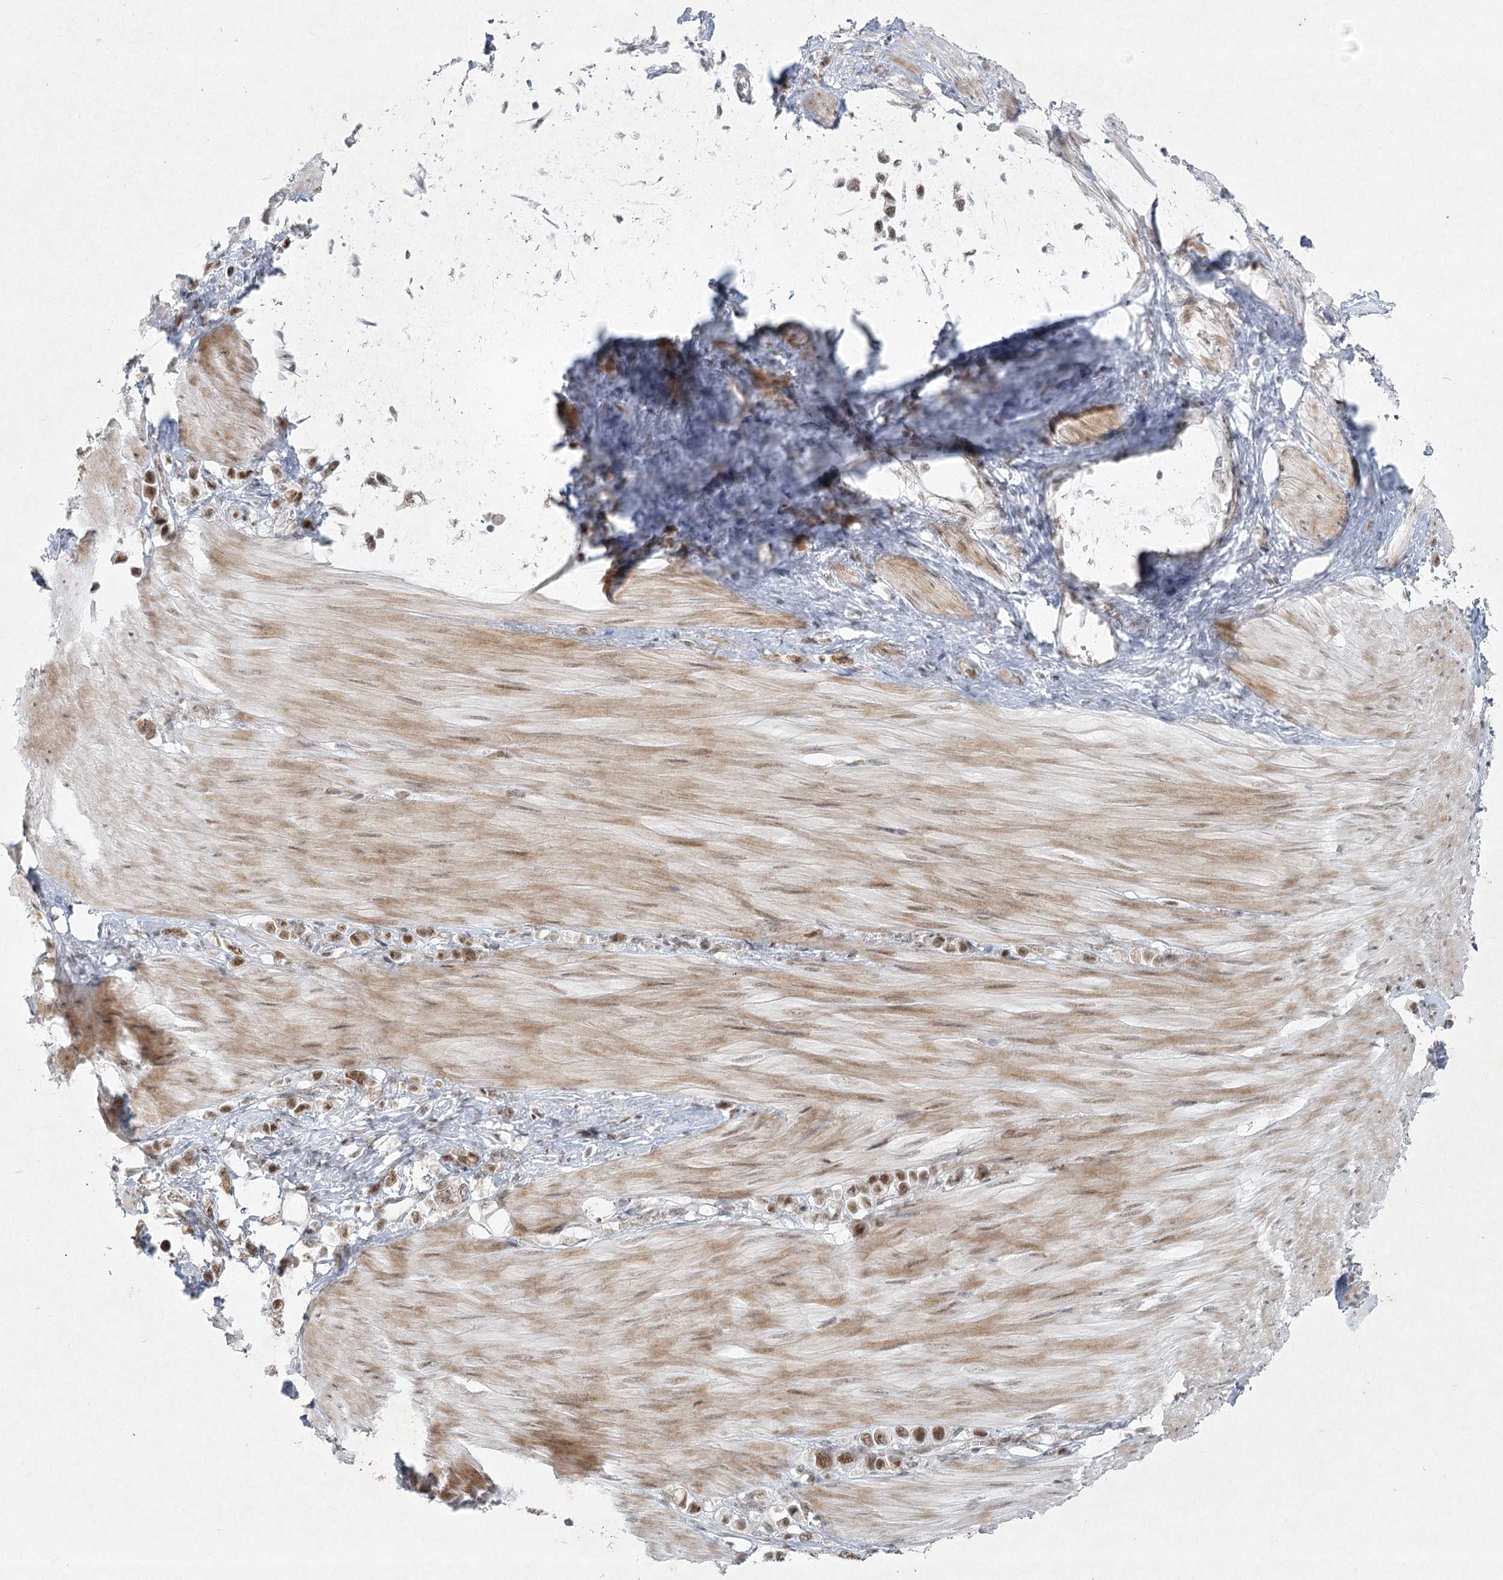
{"staining": {"intensity": "moderate", "quantity": ">75%", "location": "nuclear"}, "tissue": "stomach cancer", "cell_type": "Tumor cells", "image_type": "cancer", "snomed": [{"axis": "morphology", "description": "Adenocarcinoma, NOS"}, {"axis": "topography", "description": "Stomach"}], "caption": "Immunohistochemical staining of human stomach adenocarcinoma displays medium levels of moderate nuclear positivity in about >75% of tumor cells.", "gene": "U2SURP", "patient": {"sex": "female", "age": 65}}